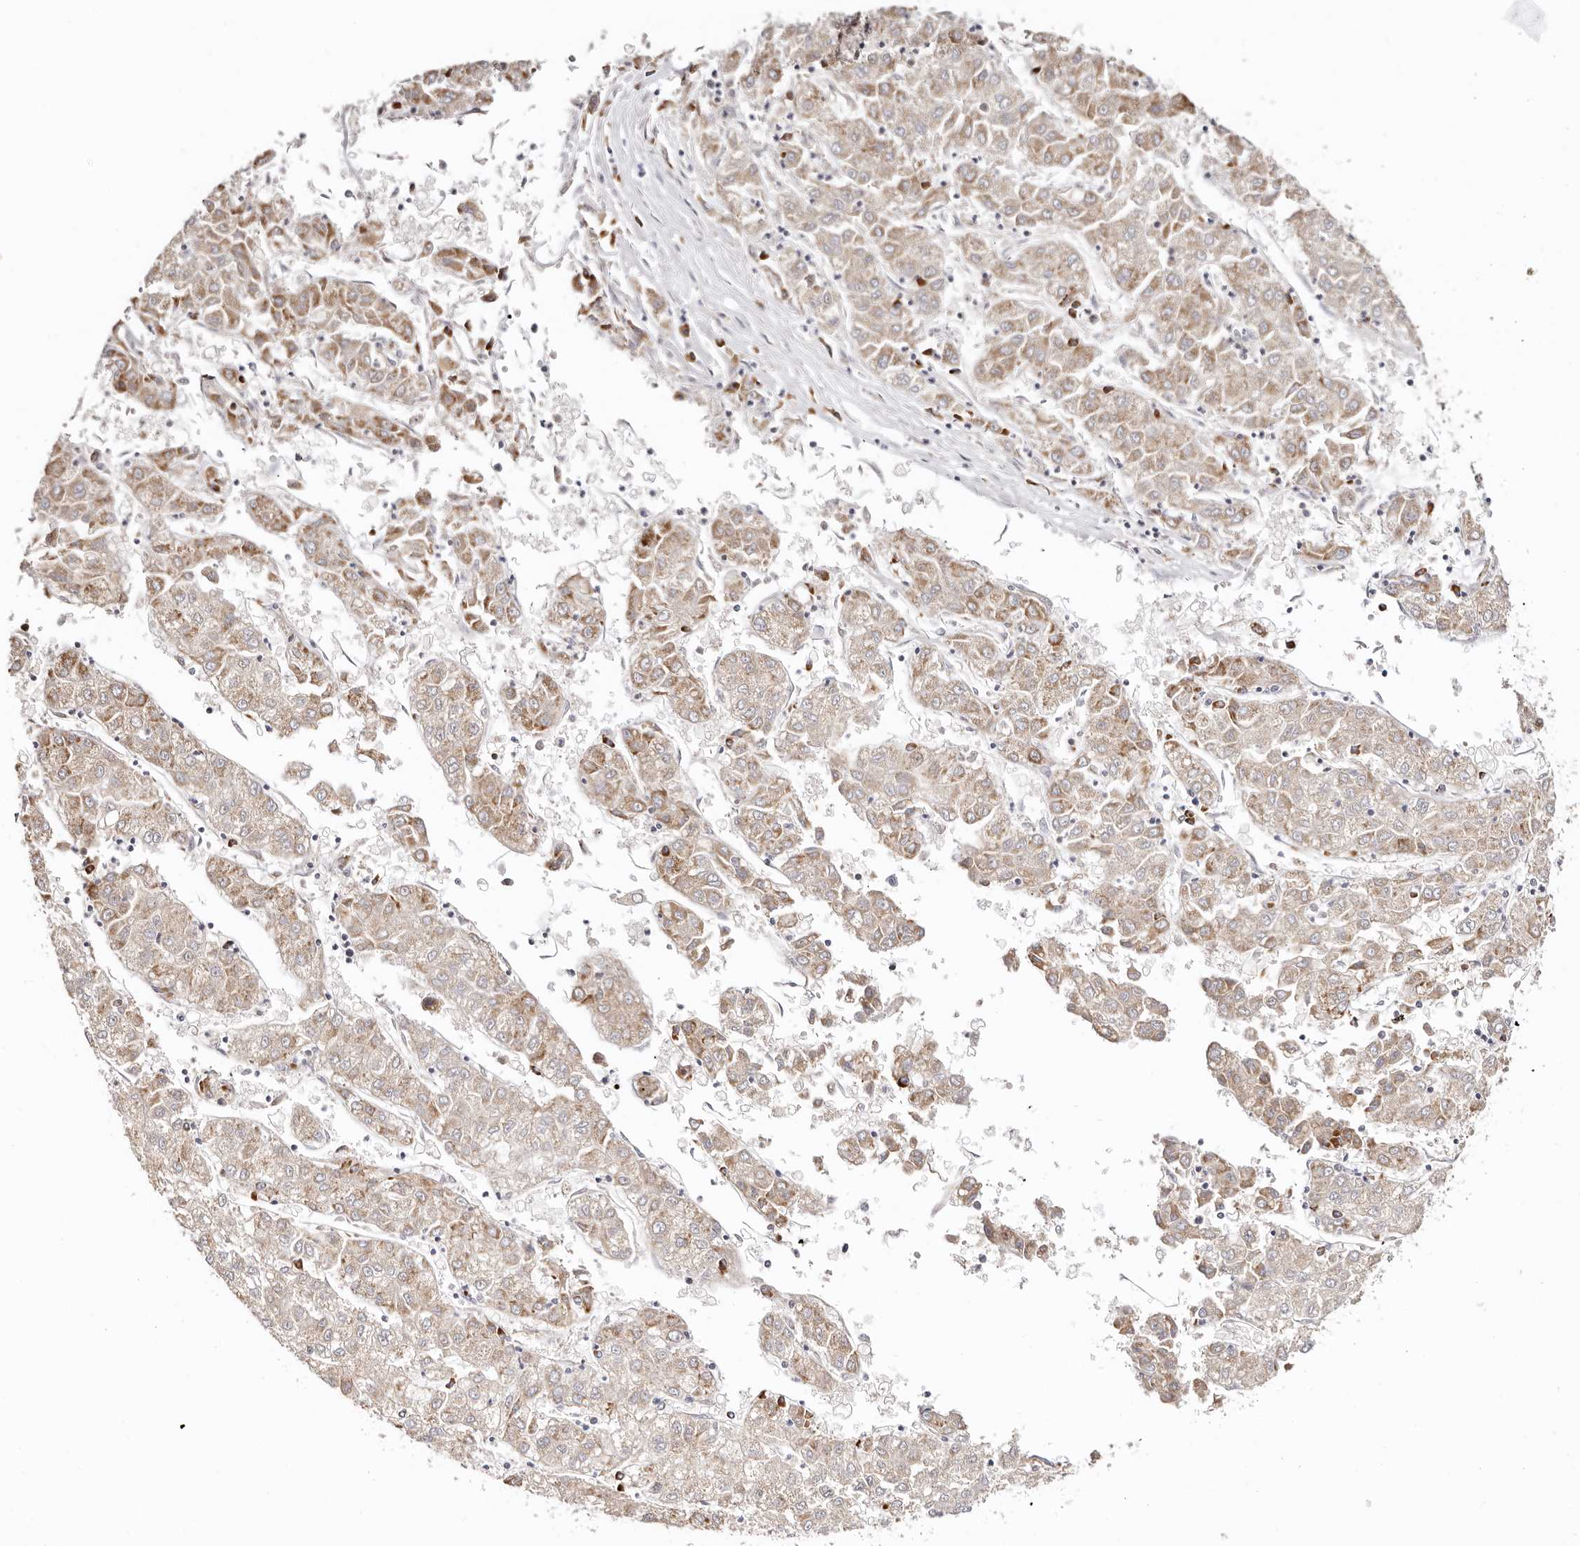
{"staining": {"intensity": "moderate", "quantity": "25%-75%", "location": "cytoplasmic/membranous"}, "tissue": "liver cancer", "cell_type": "Tumor cells", "image_type": "cancer", "snomed": [{"axis": "morphology", "description": "Carcinoma, Hepatocellular, NOS"}, {"axis": "topography", "description": "Liver"}], "caption": "Tumor cells reveal medium levels of moderate cytoplasmic/membranous expression in about 25%-75% of cells in human liver hepatocellular carcinoma.", "gene": "BCL2L15", "patient": {"sex": "male", "age": 72}}